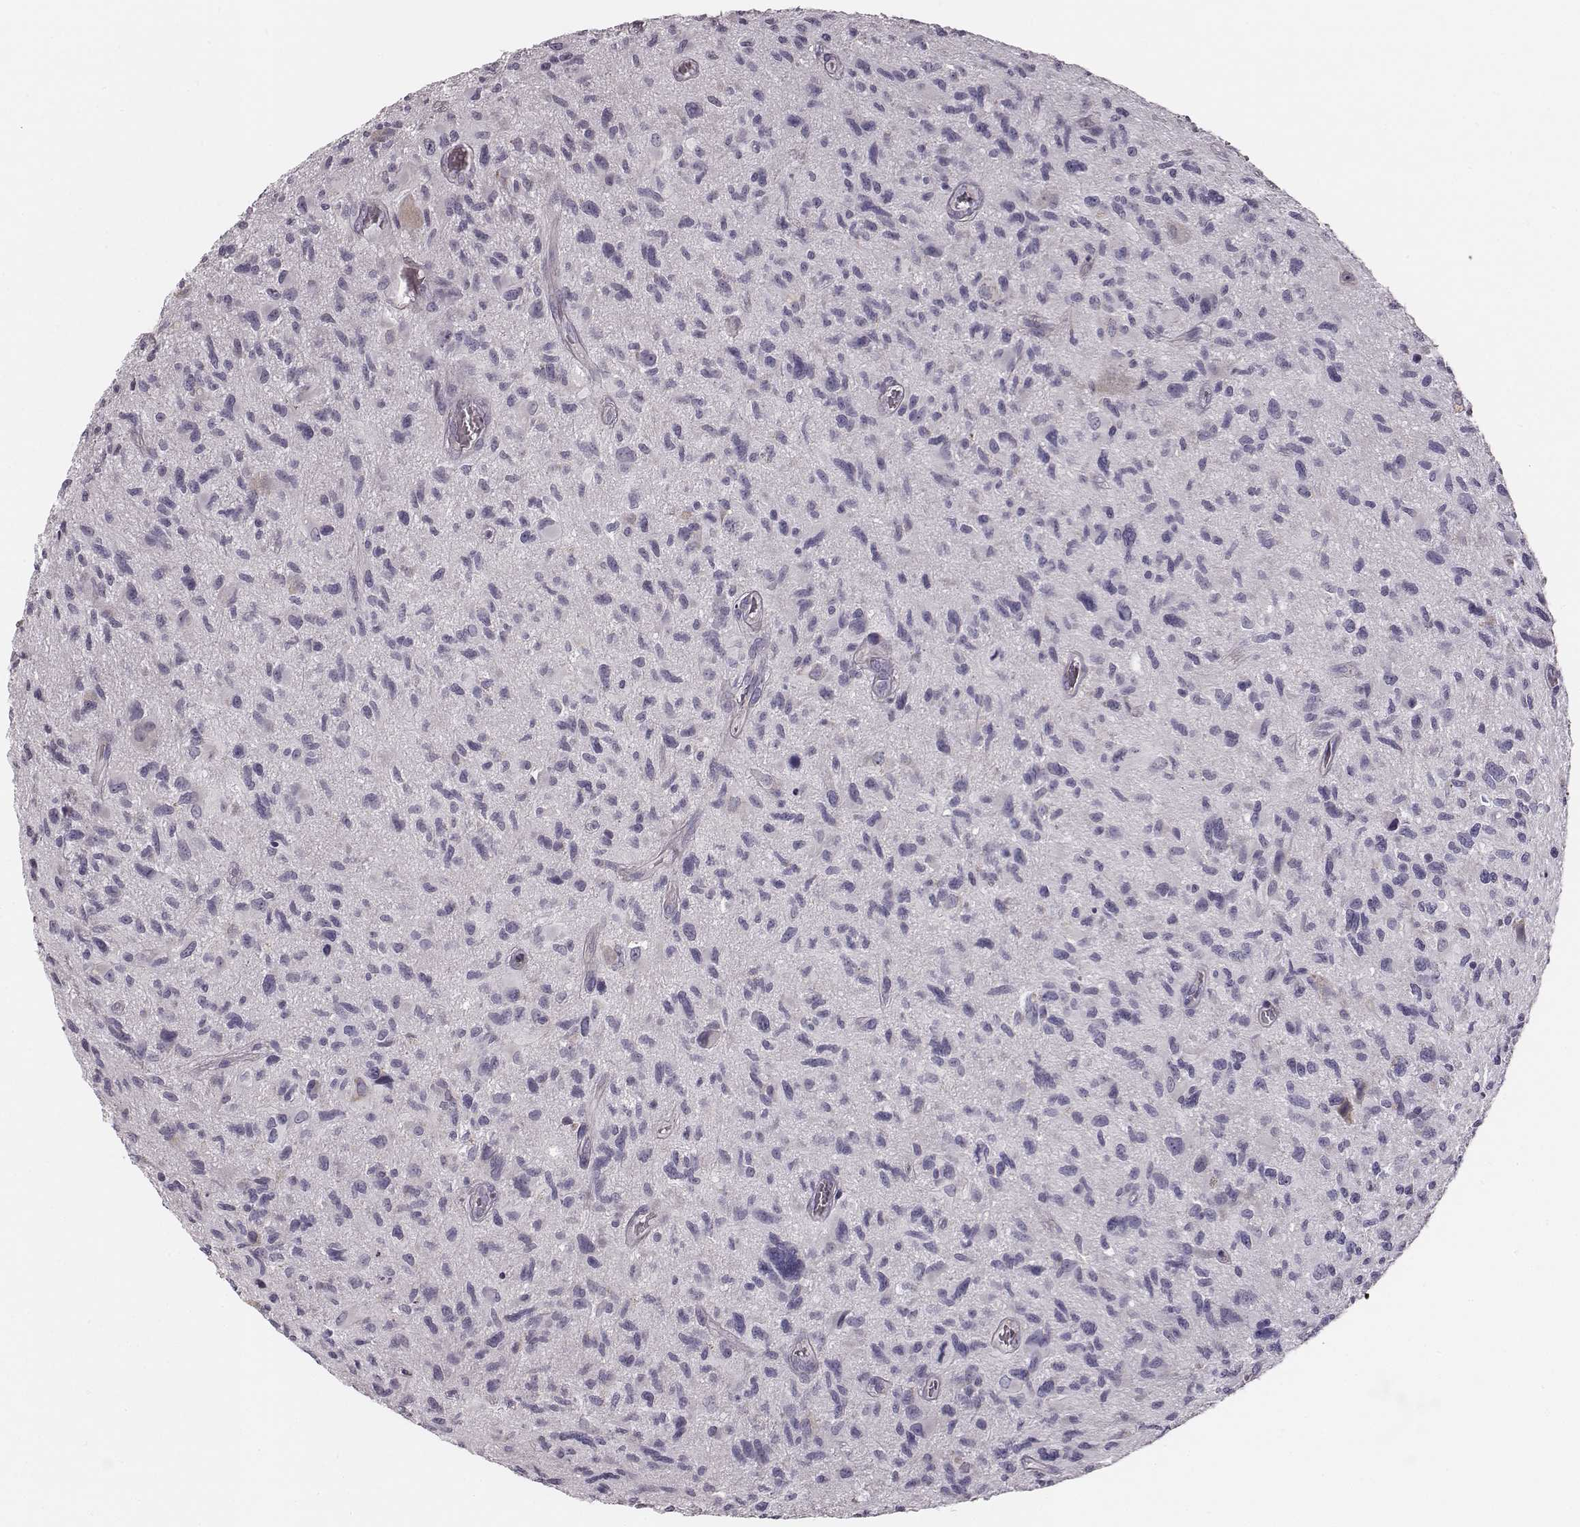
{"staining": {"intensity": "negative", "quantity": "none", "location": "none"}, "tissue": "glioma", "cell_type": "Tumor cells", "image_type": "cancer", "snomed": [{"axis": "morphology", "description": "Glioma, malignant, NOS"}, {"axis": "morphology", "description": "Glioma, malignant, High grade"}, {"axis": "topography", "description": "Brain"}], "caption": "Image shows no significant protein expression in tumor cells of high-grade glioma (malignant).", "gene": "UBL4B", "patient": {"sex": "female", "age": 71}}